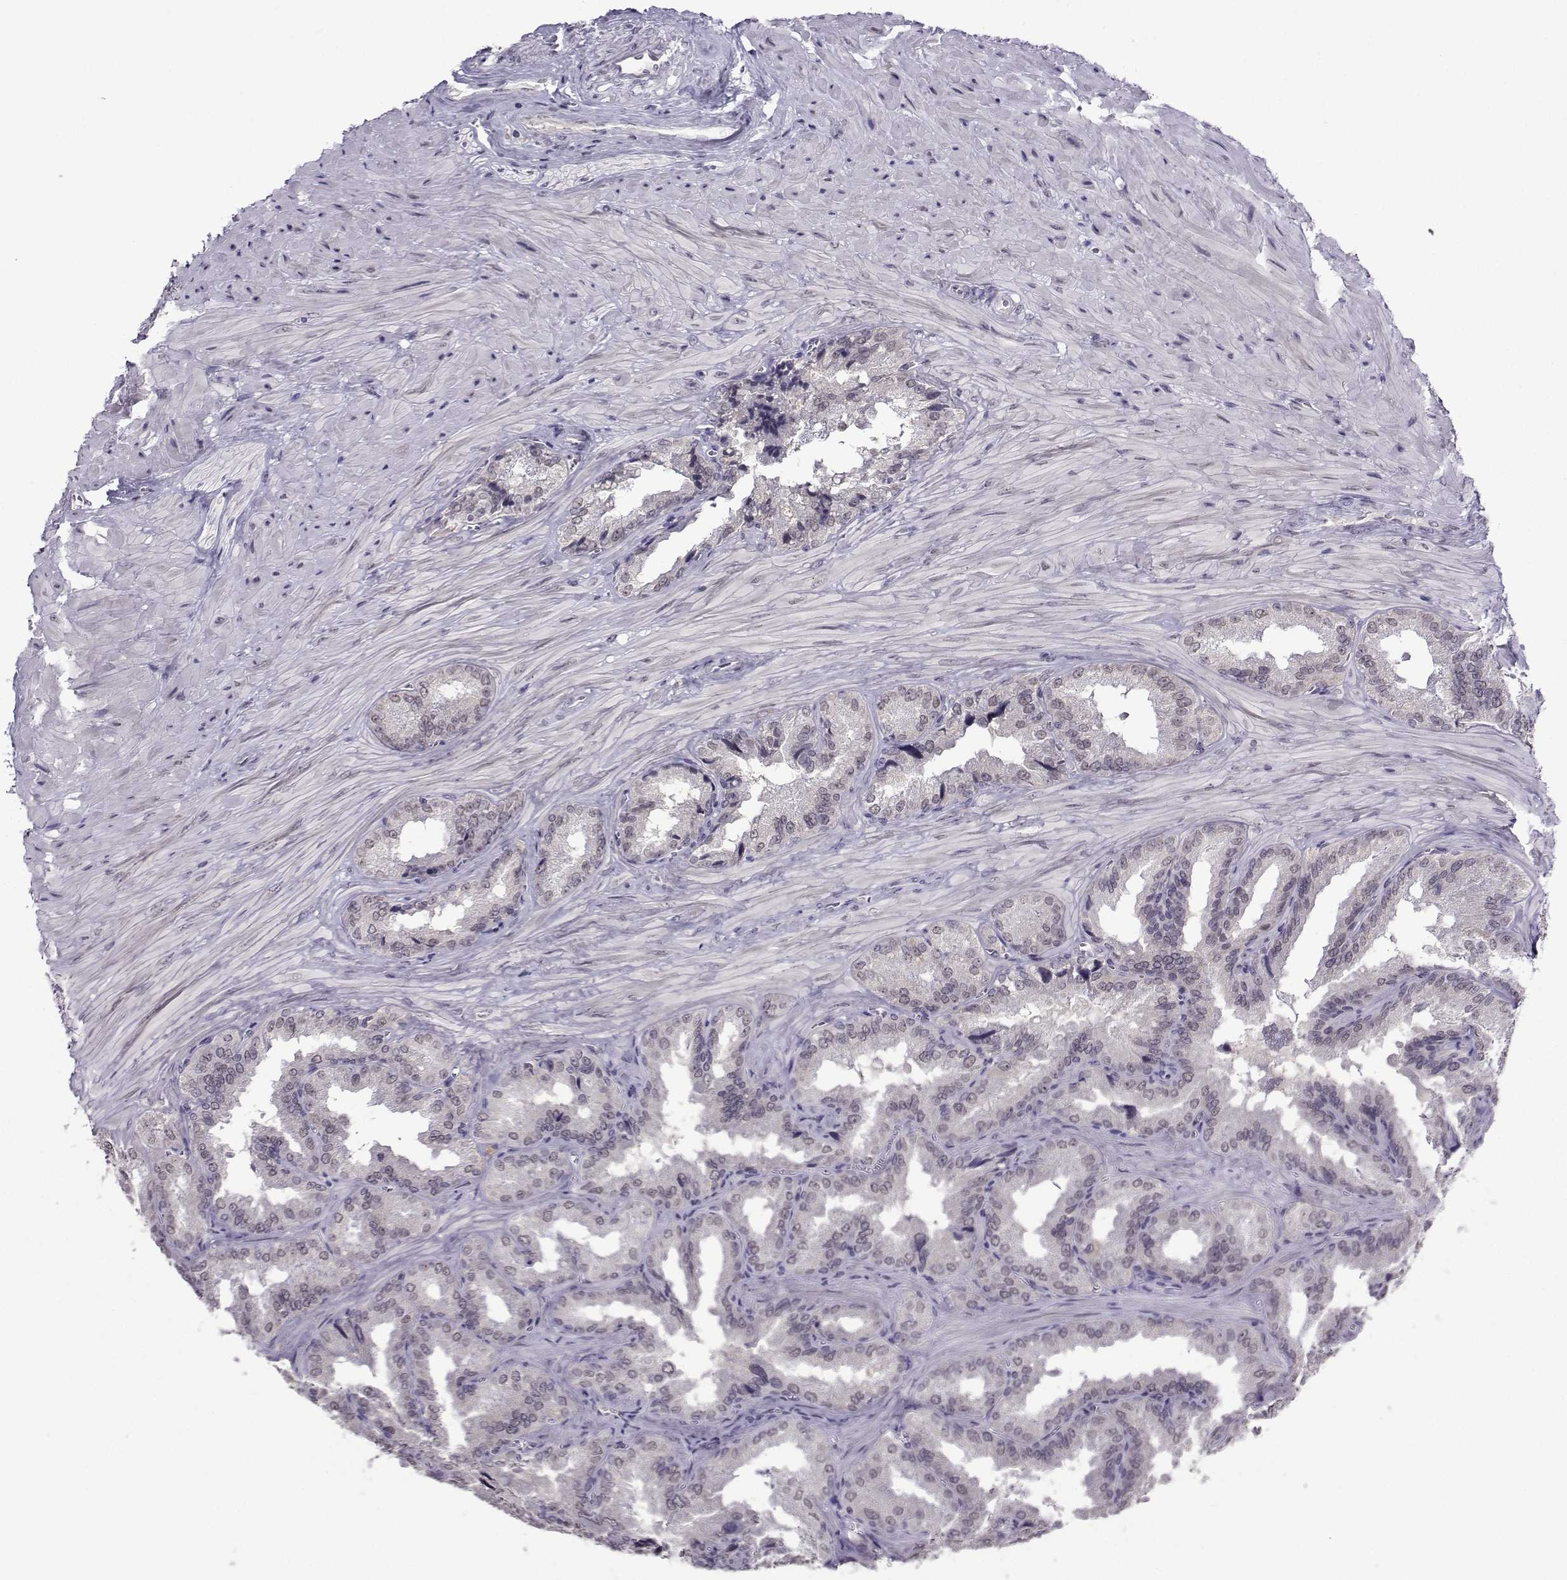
{"staining": {"intensity": "negative", "quantity": "none", "location": "none"}, "tissue": "seminal vesicle", "cell_type": "Glandular cells", "image_type": "normal", "snomed": [{"axis": "morphology", "description": "Normal tissue, NOS"}, {"axis": "topography", "description": "Seminal veicle"}], "caption": "Photomicrograph shows no protein expression in glandular cells of unremarkable seminal vesicle. (IHC, brightfield microscopy, high magnification).", "gene": "DDX20", "patient": {"sex": "male", "age": 37}}